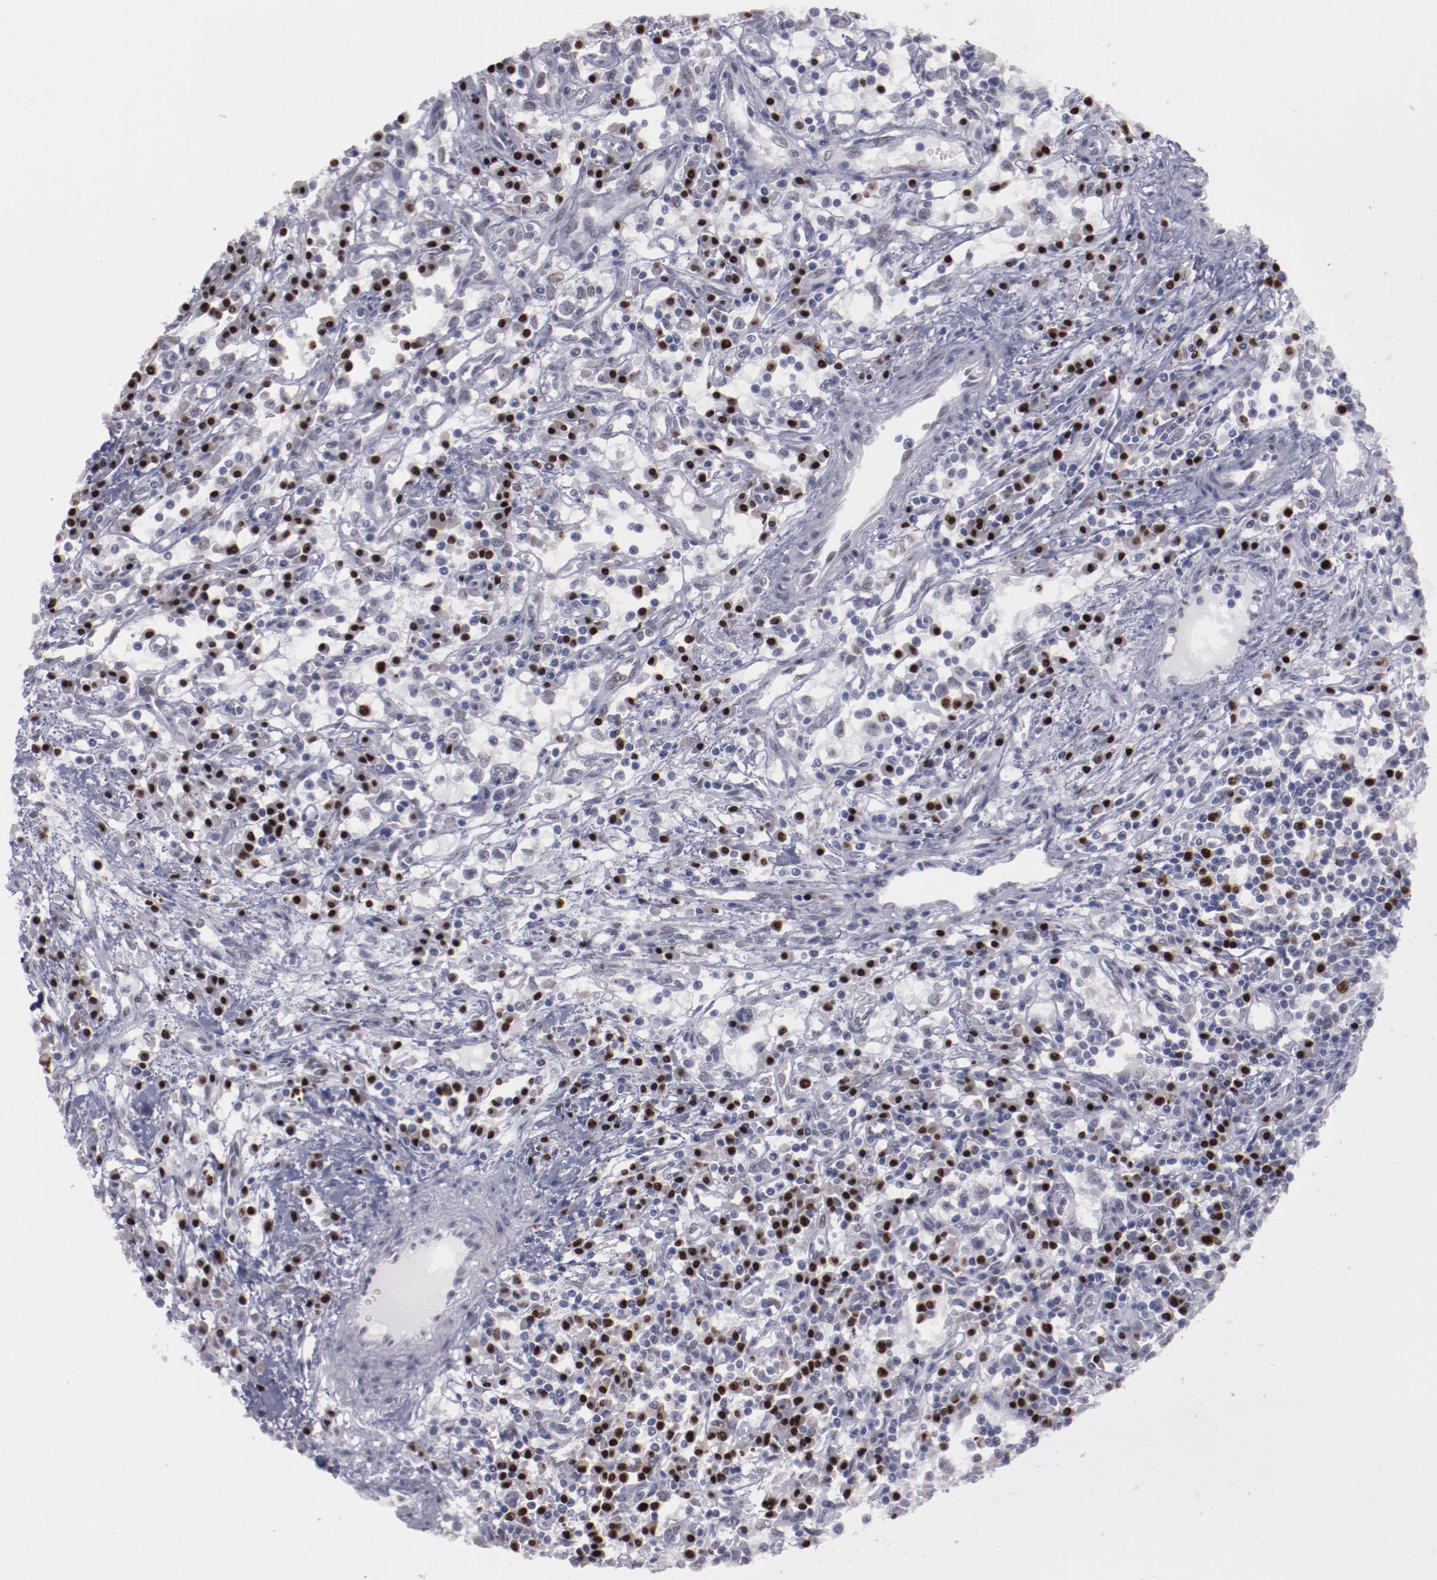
{"staining": {"intensity": "negative", "quantity": "none", "location": "none"}, "tissue": "renal cancer", "cell_type": "Tumor cells", "image_type": "cancer", "snomed": [{"axis": "morphology", "description": "Adenocarcinoma, NOS"}, {"axis": "topography", "description": "Kidney"}], "caption": "DAB (3,3'-diaminobenzidine) immunohistochemical staining of renal cancer (adenocarcinoma) exhibits no significant positivity in tumor cells.", "gene": "IRF4", "patient": {"sex": "male", "age": 82}}